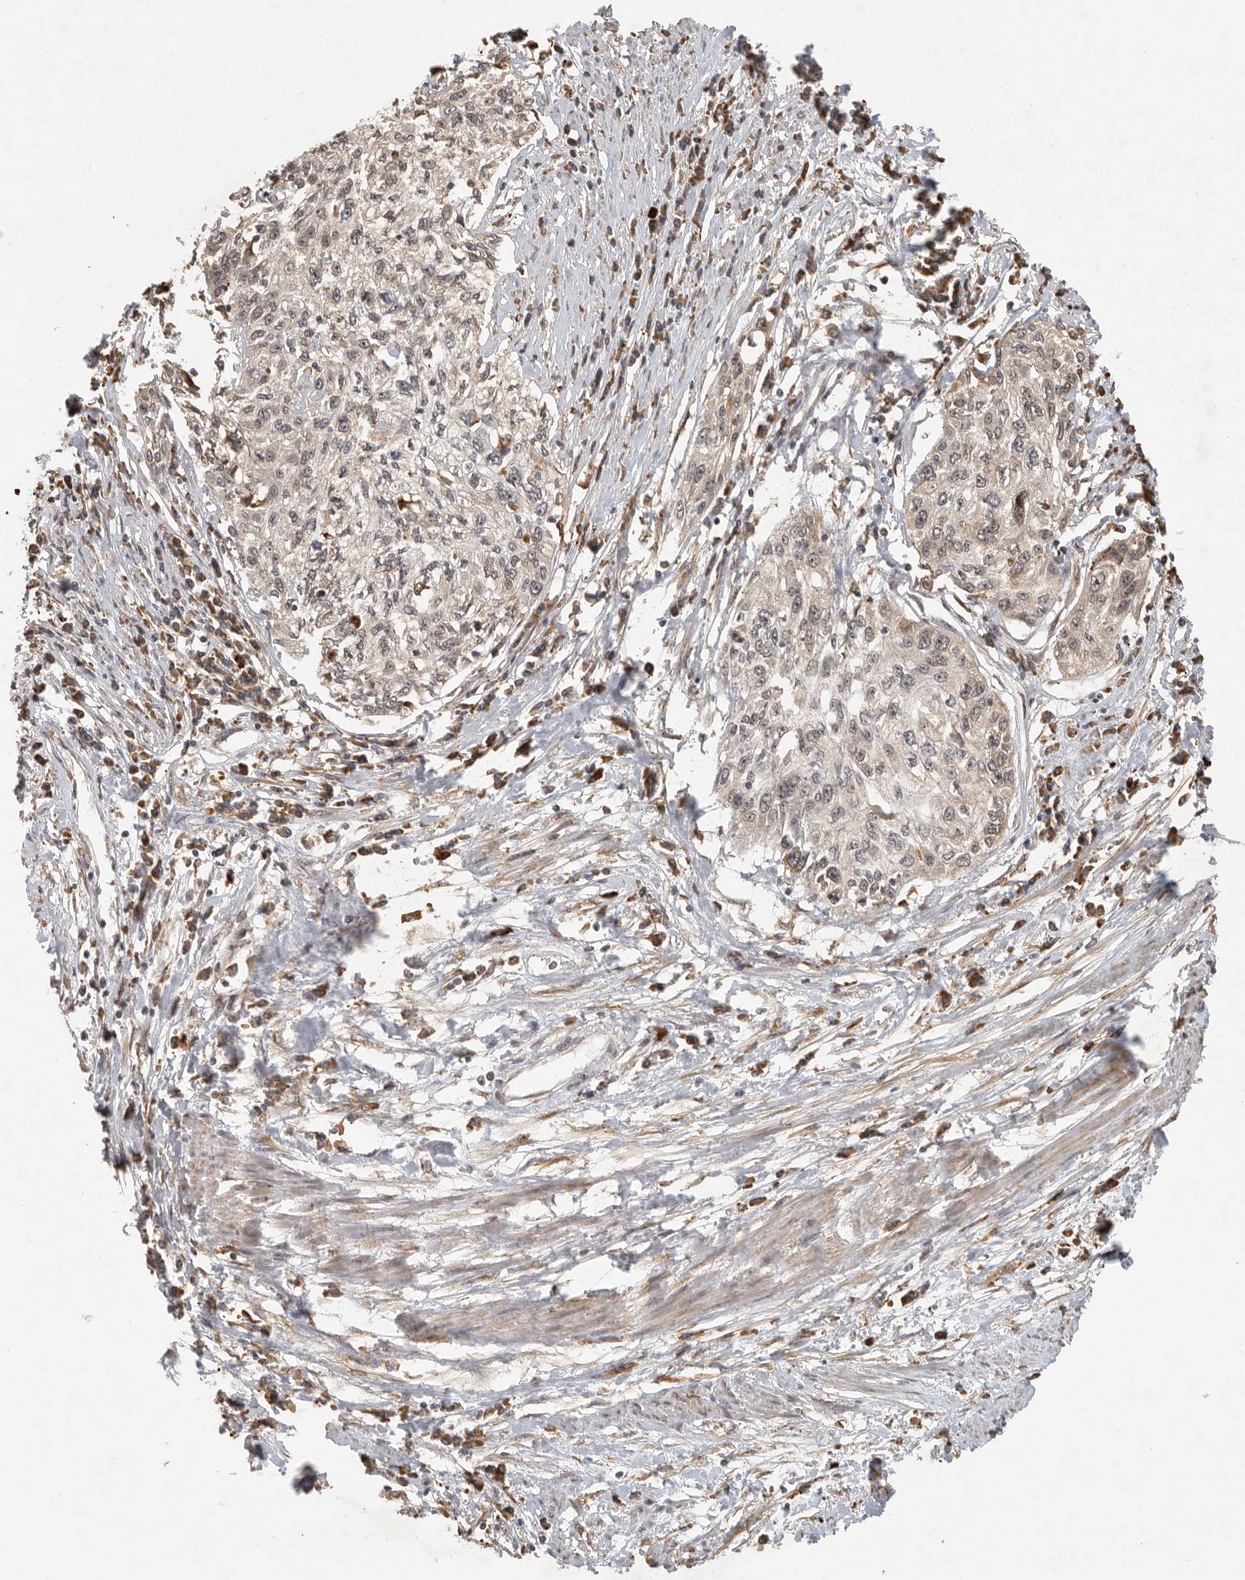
{"staining": {"intensity": "weak", "quantity": ">75%", "location": "cytoplasmic/membranous"}, "tissue": "cervical cancer", "cell_type": "Tumor cells", "image_type": "cancer", "snomed": [{"axis": "morphology", "description": "Squamous cell carcinoma, NOS"}, {"axis": "topography", "description": "Cervix"}], "caption": "Immunohistochemistry histopathology image of neoplastic tissue: human cervical cancer (squamous cell carcinoma) stained using immunohistochemistry (IHC) demonstrates low levels of weak protein expression localized specifically in the cytoplasmic/membranous of tumor cells, appearing as a cytoplasmic/membranous brown color.", "gene": "ZNF83", "patient": {"sex": "female", "age": 57}}